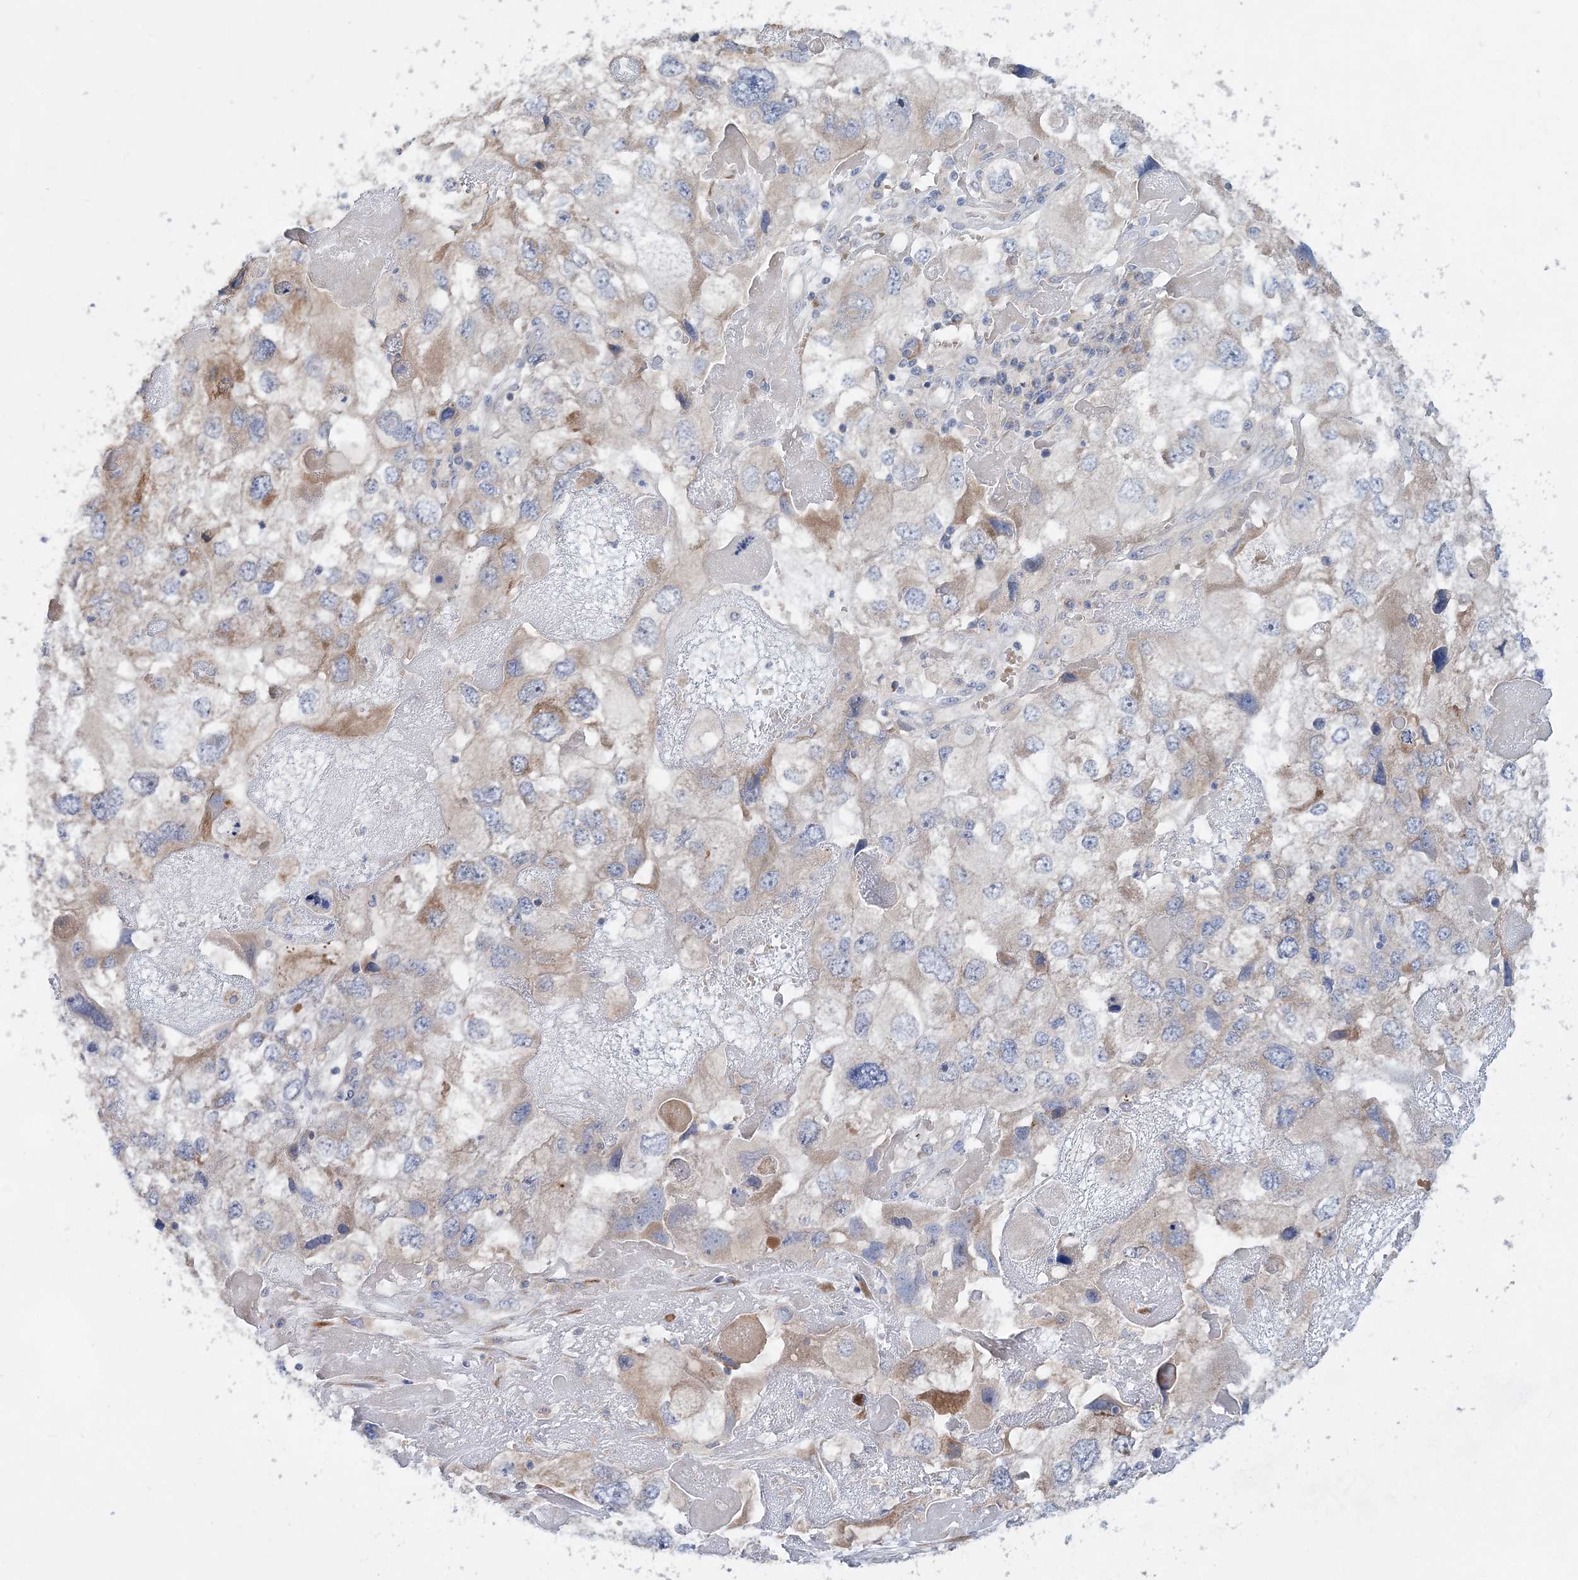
{"staining": {"intensity": "weak", "quantity": "<25%", "location": "cytoplasmic/membranous"}, "tissue": "endometrial cancer", "cell_type": "Tumor cells", "image_type": "cancer", "snomed": [{"axis": "morphology", "description": "Adenocarcinoma, NOS"}, {"axis": "topography", "description": "Endometrium"}], "caption": "Immunohistochemistry histopathology image of human endometrial adenocarcinoma stained for a protein (brown), which demonstrates no expression in tumor cells.", "gene": "TRAPPC13", "patient": {"sex": "female", "age": 49}}